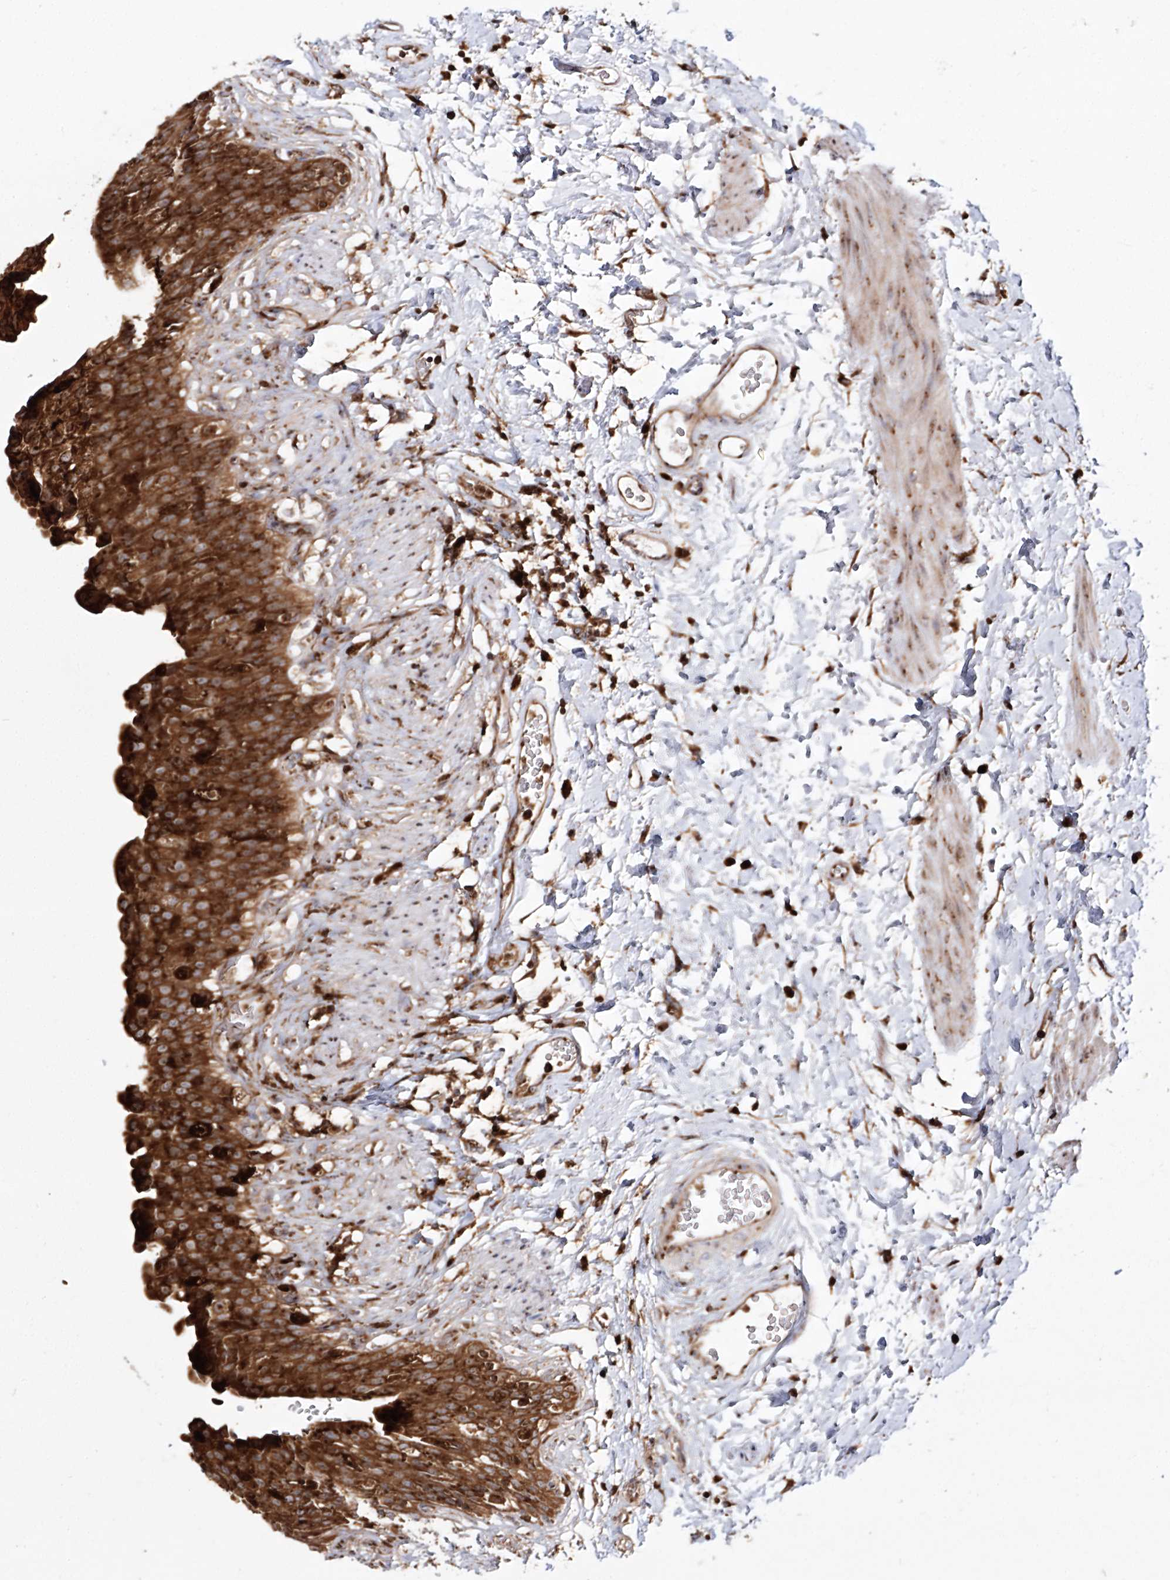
{"staining": {"intensity": "strong", "quantity": ">75%", "location": "cytoplasmic/membranous"}, "tissue": "urinary bladder", "cell_type": "Urothelial cells", "image_type": "normal", "snomed": [{"axis": "morphology", "description": "Normal tissue, NOS"}, {"axis": "topography", "description": "Urinary bladder"}], "caption": "A micrograph of urinary bladder stained for a protein reveals strong cytoplasmic/membranous brown staining in urothelial cells.", "gene": "ARCN1", "patient": {"sex": "female", "age": 79}}